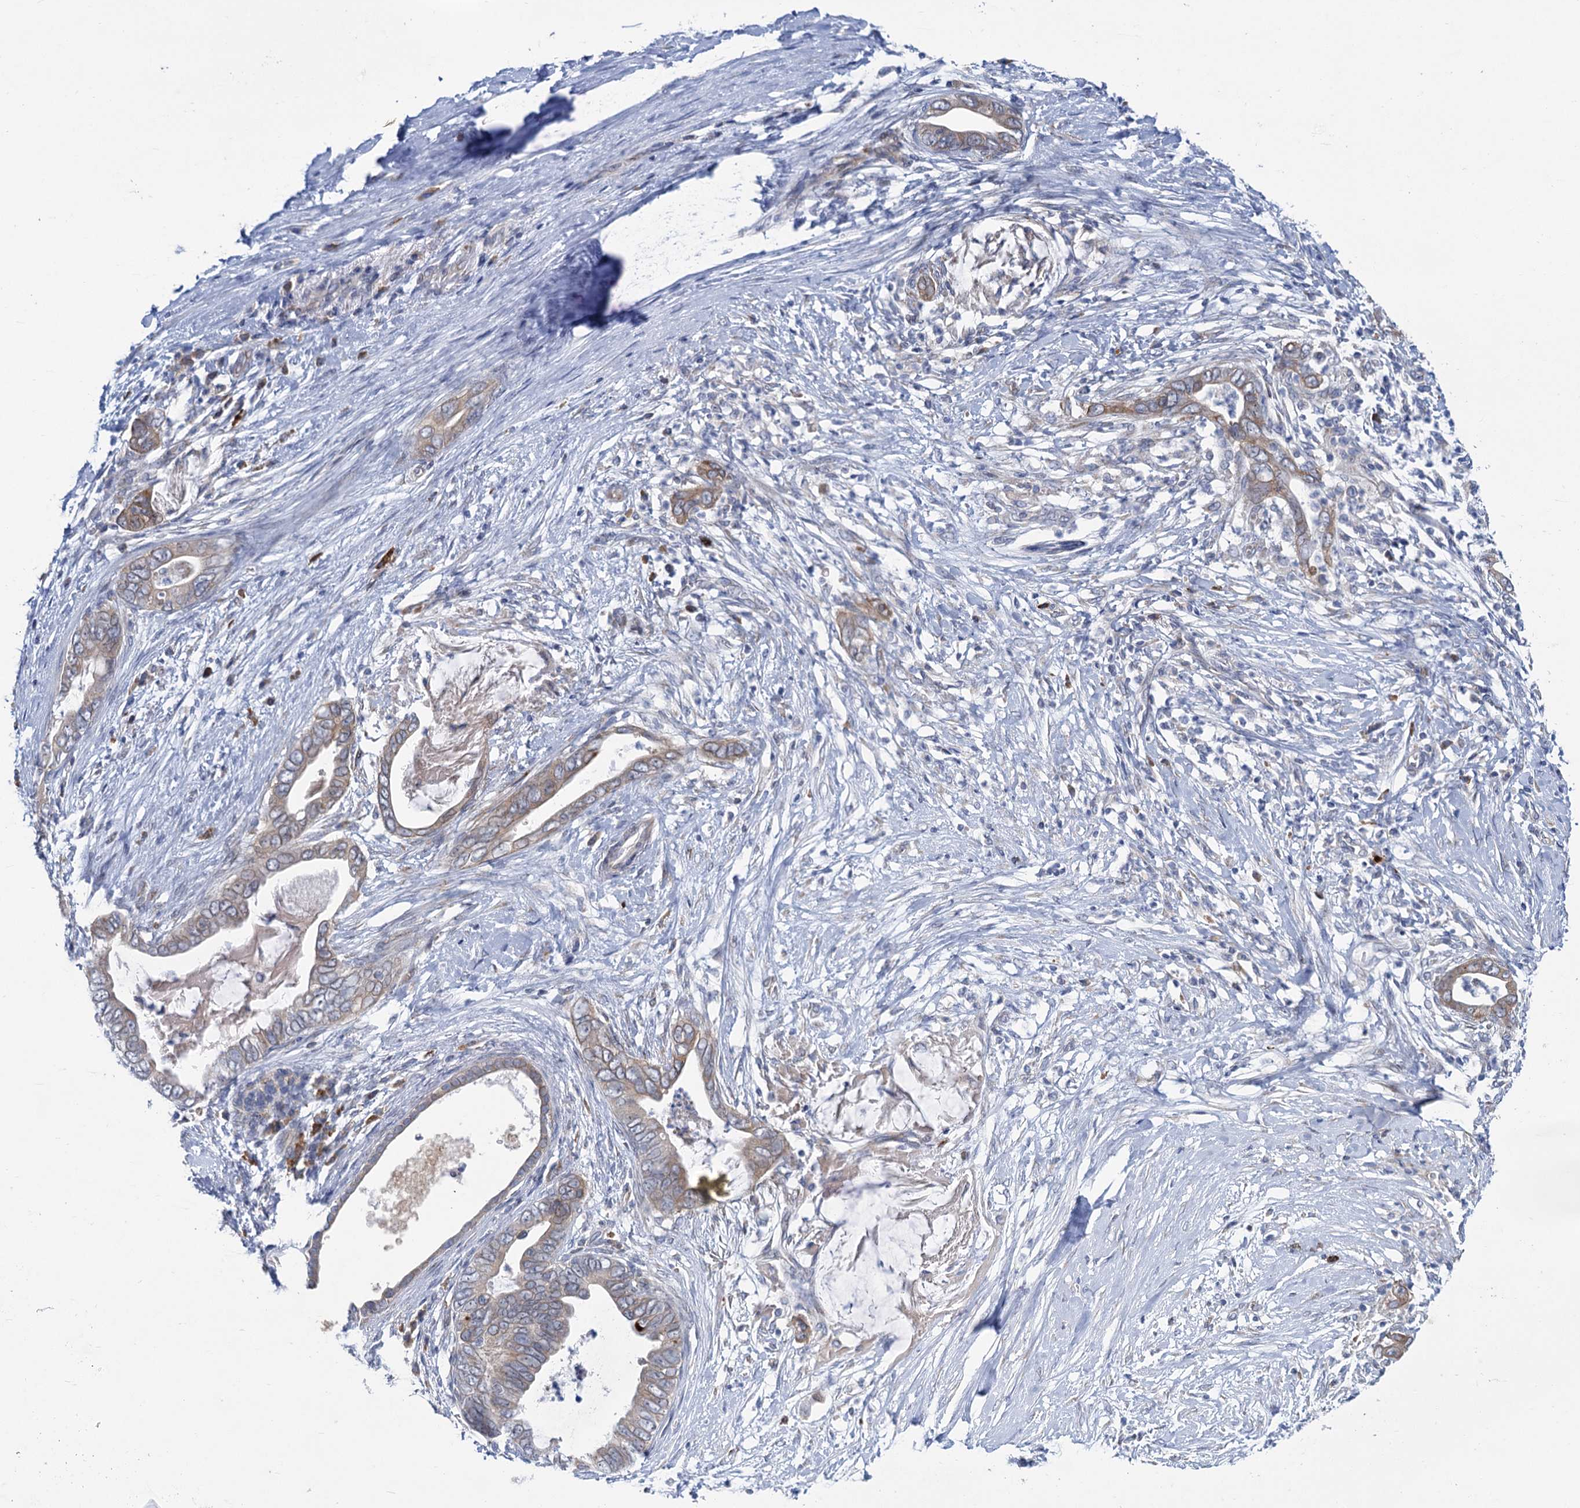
{"staining": {"intensity": "moderate", "quantity": "25%-75%", "location": "cytoplasmic/membranous"}, "tissue": "pancreatic cancer", "cell_type": "Tumor cells", "image_type": "cancer", "snomed": [{"axis": "morphology", "description": "Adenocarcinoma, NOS"}, {"axis": "topography", "description": "Pancreas"}], "caption": "IHC photomicrograph of neoplastic tissue: human pancreatic cancer (adenocarcinoma) stained using IHC demonstrates medium levels of moderate protein expression localized specifically in the cytoplasmic/membranous of tumor cells, appearing as a cytoplasmic/membranous brown color.", "gene": "PRSS35", "patient": {"sex": "male", "age": 75}}